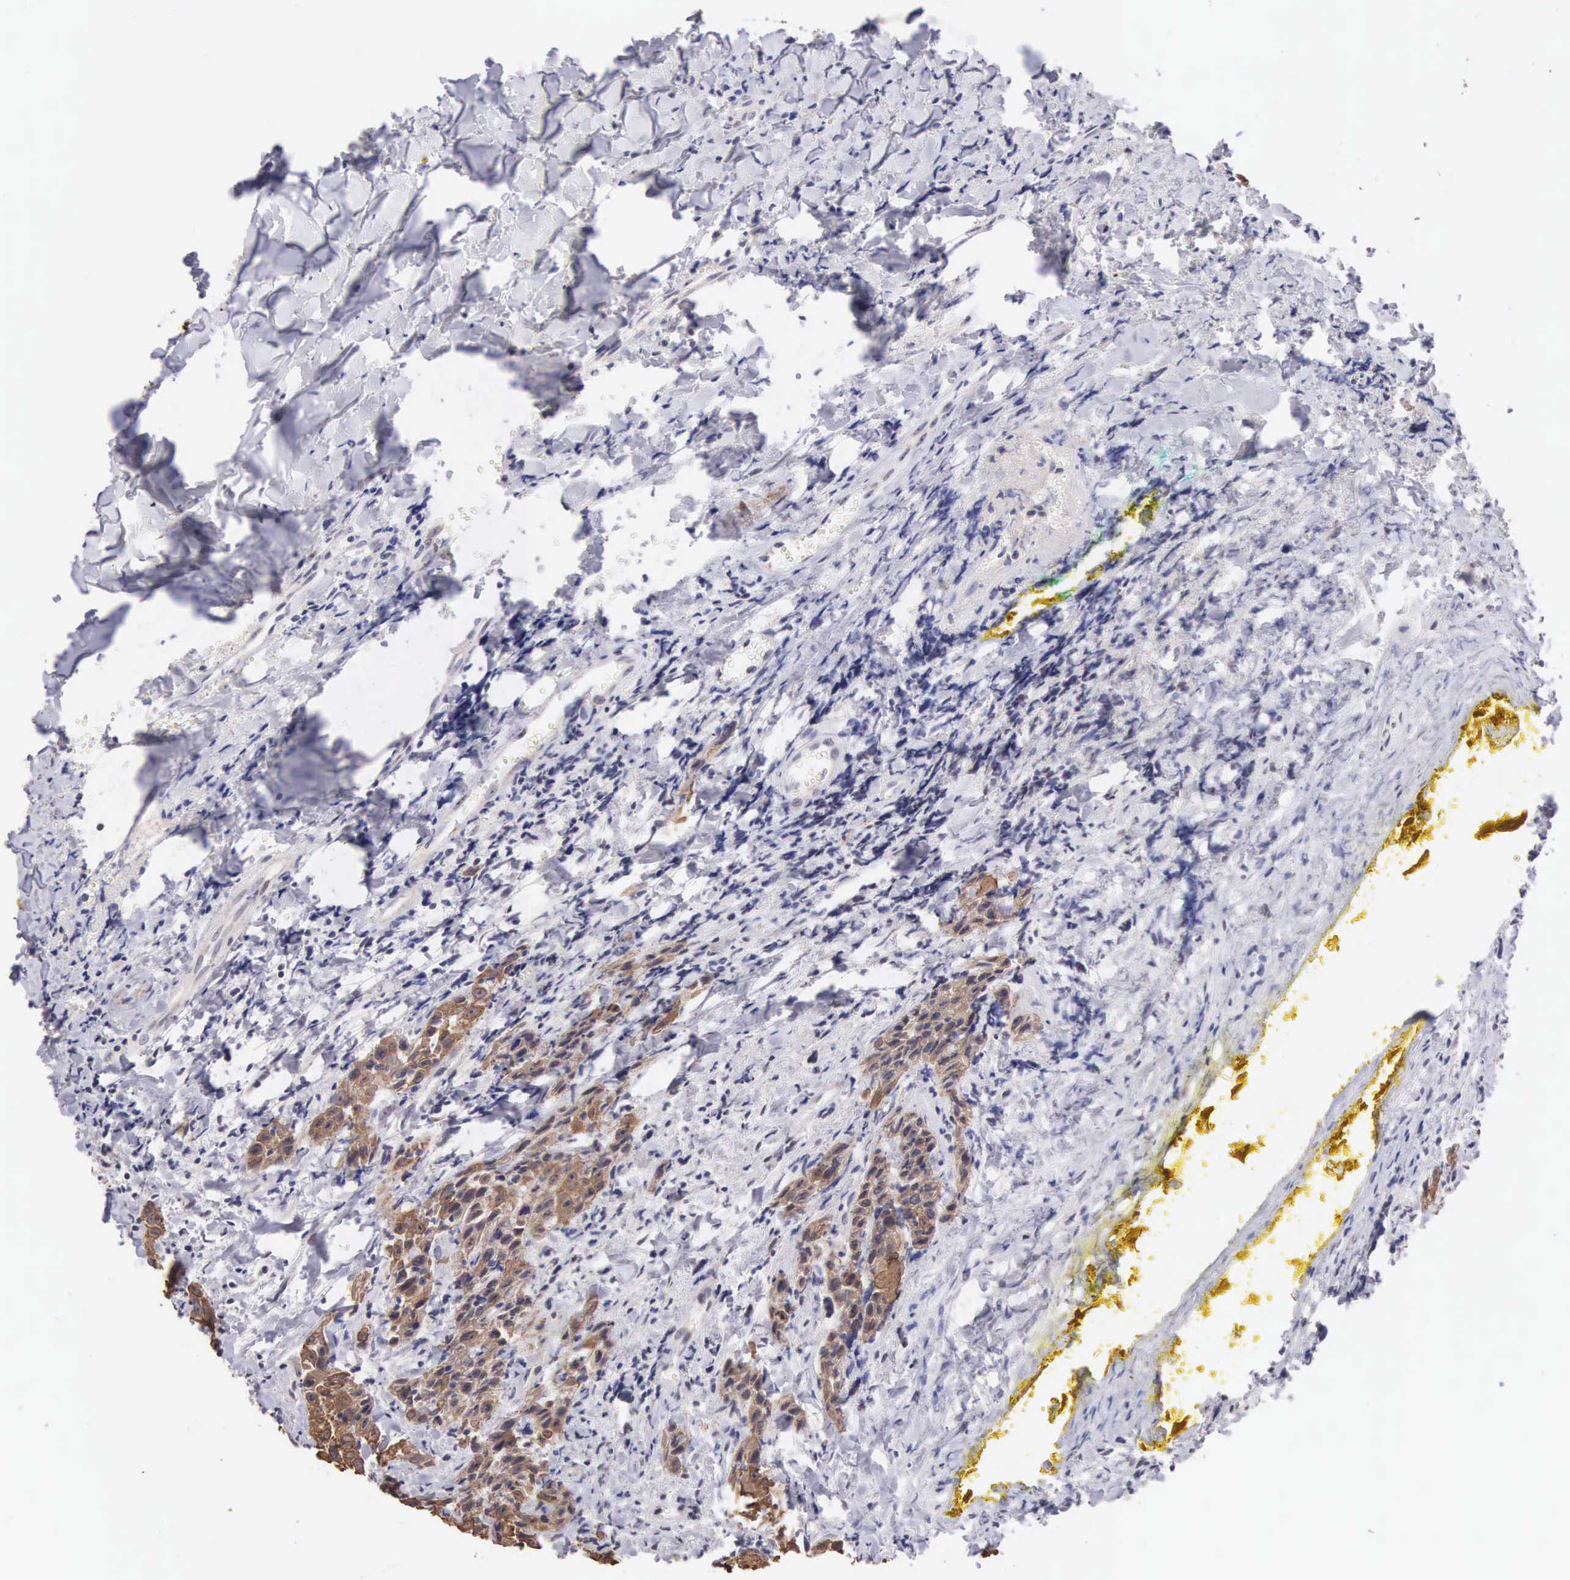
{"staining": {"intensity": "moderate", "quantity": ">75%", "location": "cytoplasmic/membranous"}, "tissue": "head and neck cancer", "cell_type": "Tumor cells", "image_type": "cancer", "snomed": [{"axis": "morphology", "description": "Squamous cell carcinoma, NOS"}, {"axis": "topography", "description": "Oral tissue"}, {"axis": "topography", "description": "Head-Neck"}], "caption": "Immunohistochemical staining of human squamous cell carcinoma (head and neck) demonstrates medium levels of moderate cytoplasmic/membranous protein staining in approximately >75% of tumor cells. Nuclei are stained in blue.", "gene": "PIR", "patient": {"sex": "female", "age": 82}}